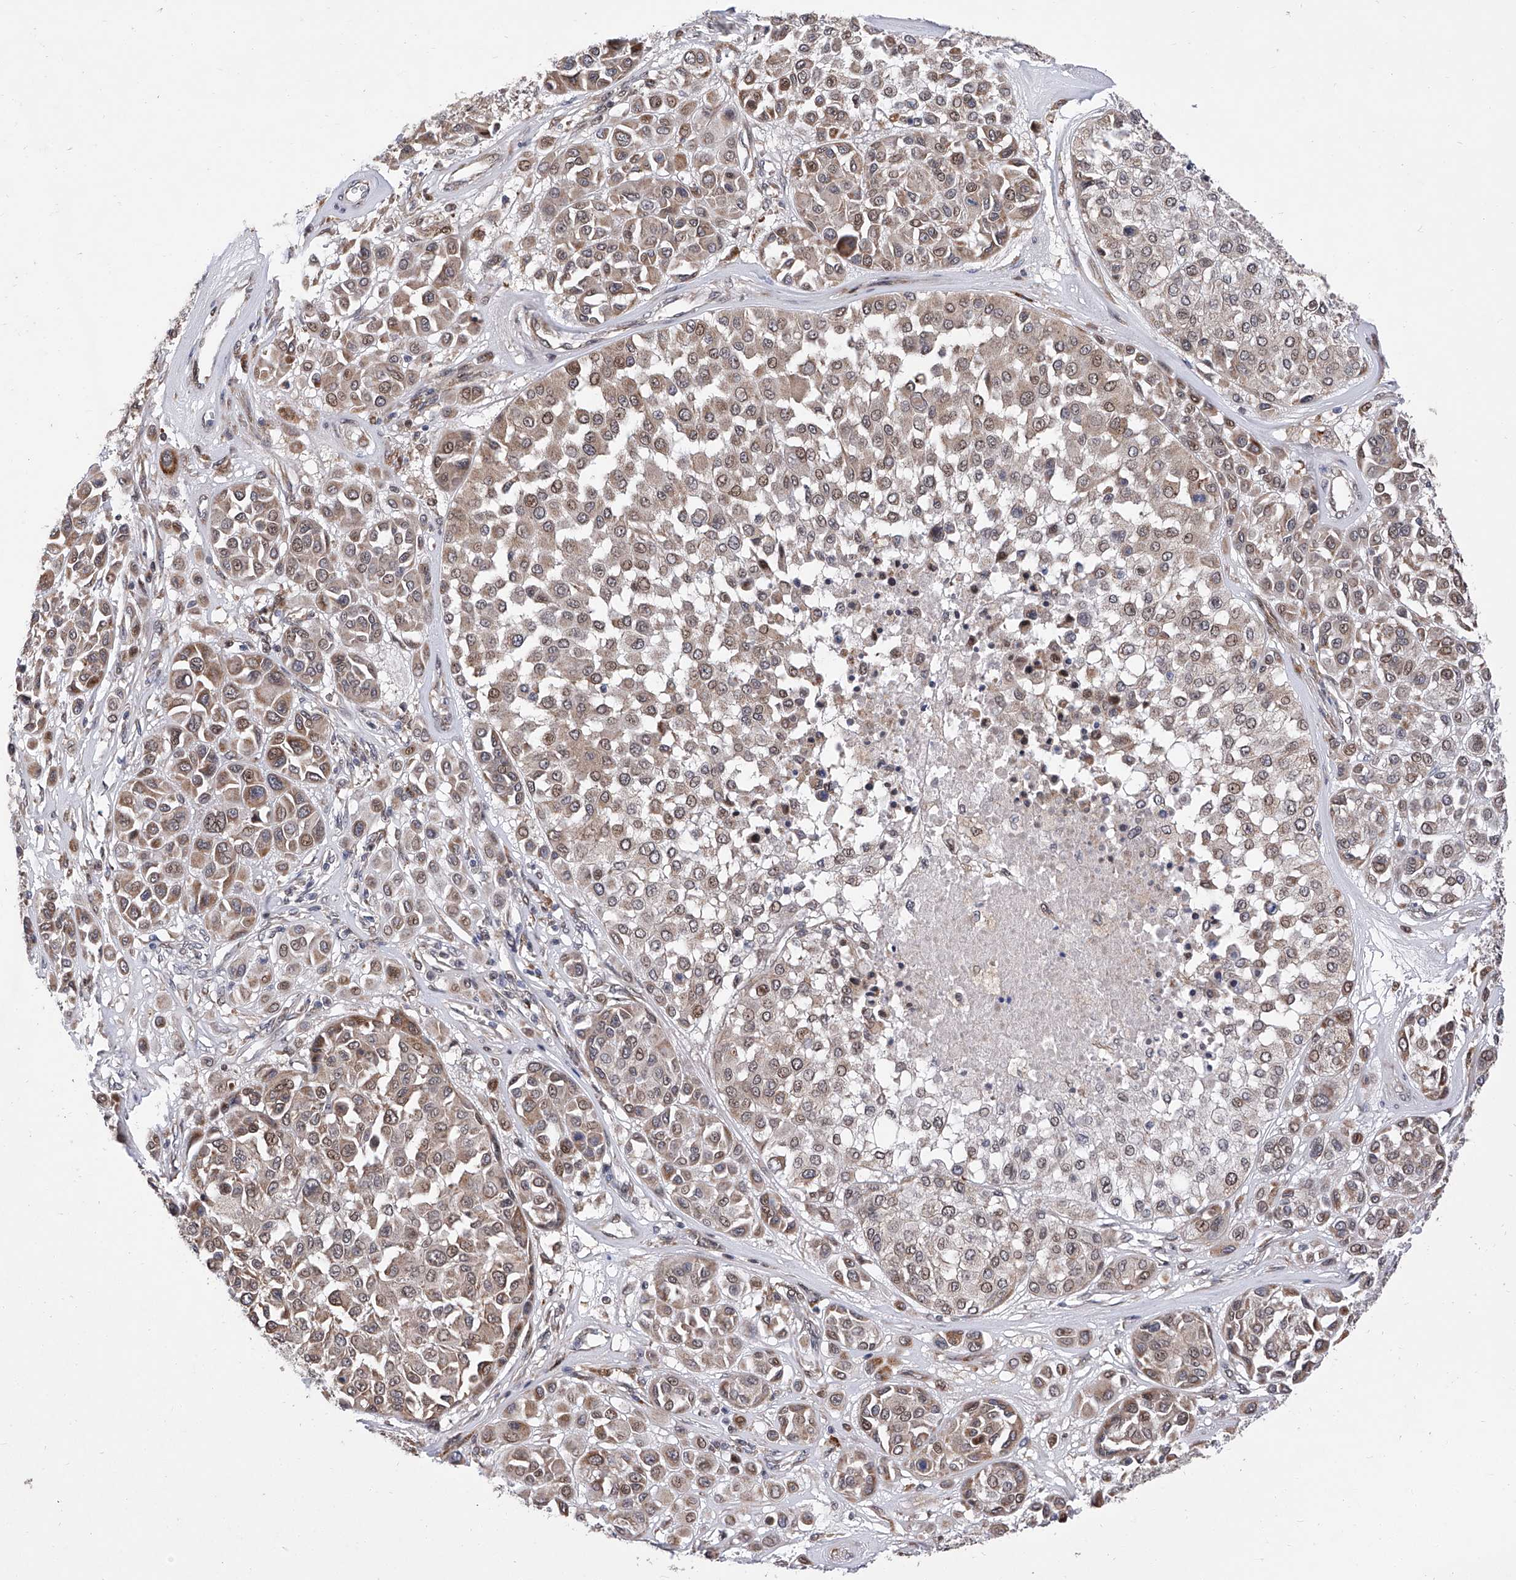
{"staining": {"intensity": "weak", "quantity": "25%-75%", "location": "cytoplasmic/membranous,nuclear"}, "tissue": "melanoma", "cell_type": "Tumor cells", "image_type": "cancer", "snomed": [{"axis": "morphology", "description": "Malignant melanoma, Metastatic site"}, {"axis": "topography", "description": "Soft tissue"}], "caption": "Immunohistochemical staining of melanoma exhibits low levels of weak cytoplasmic/membranous and nuclear protein expression in approximately 25%-75% of tumor cells.", "gene": "FARP2", "patient": {"sex": "male", "age": 41}}